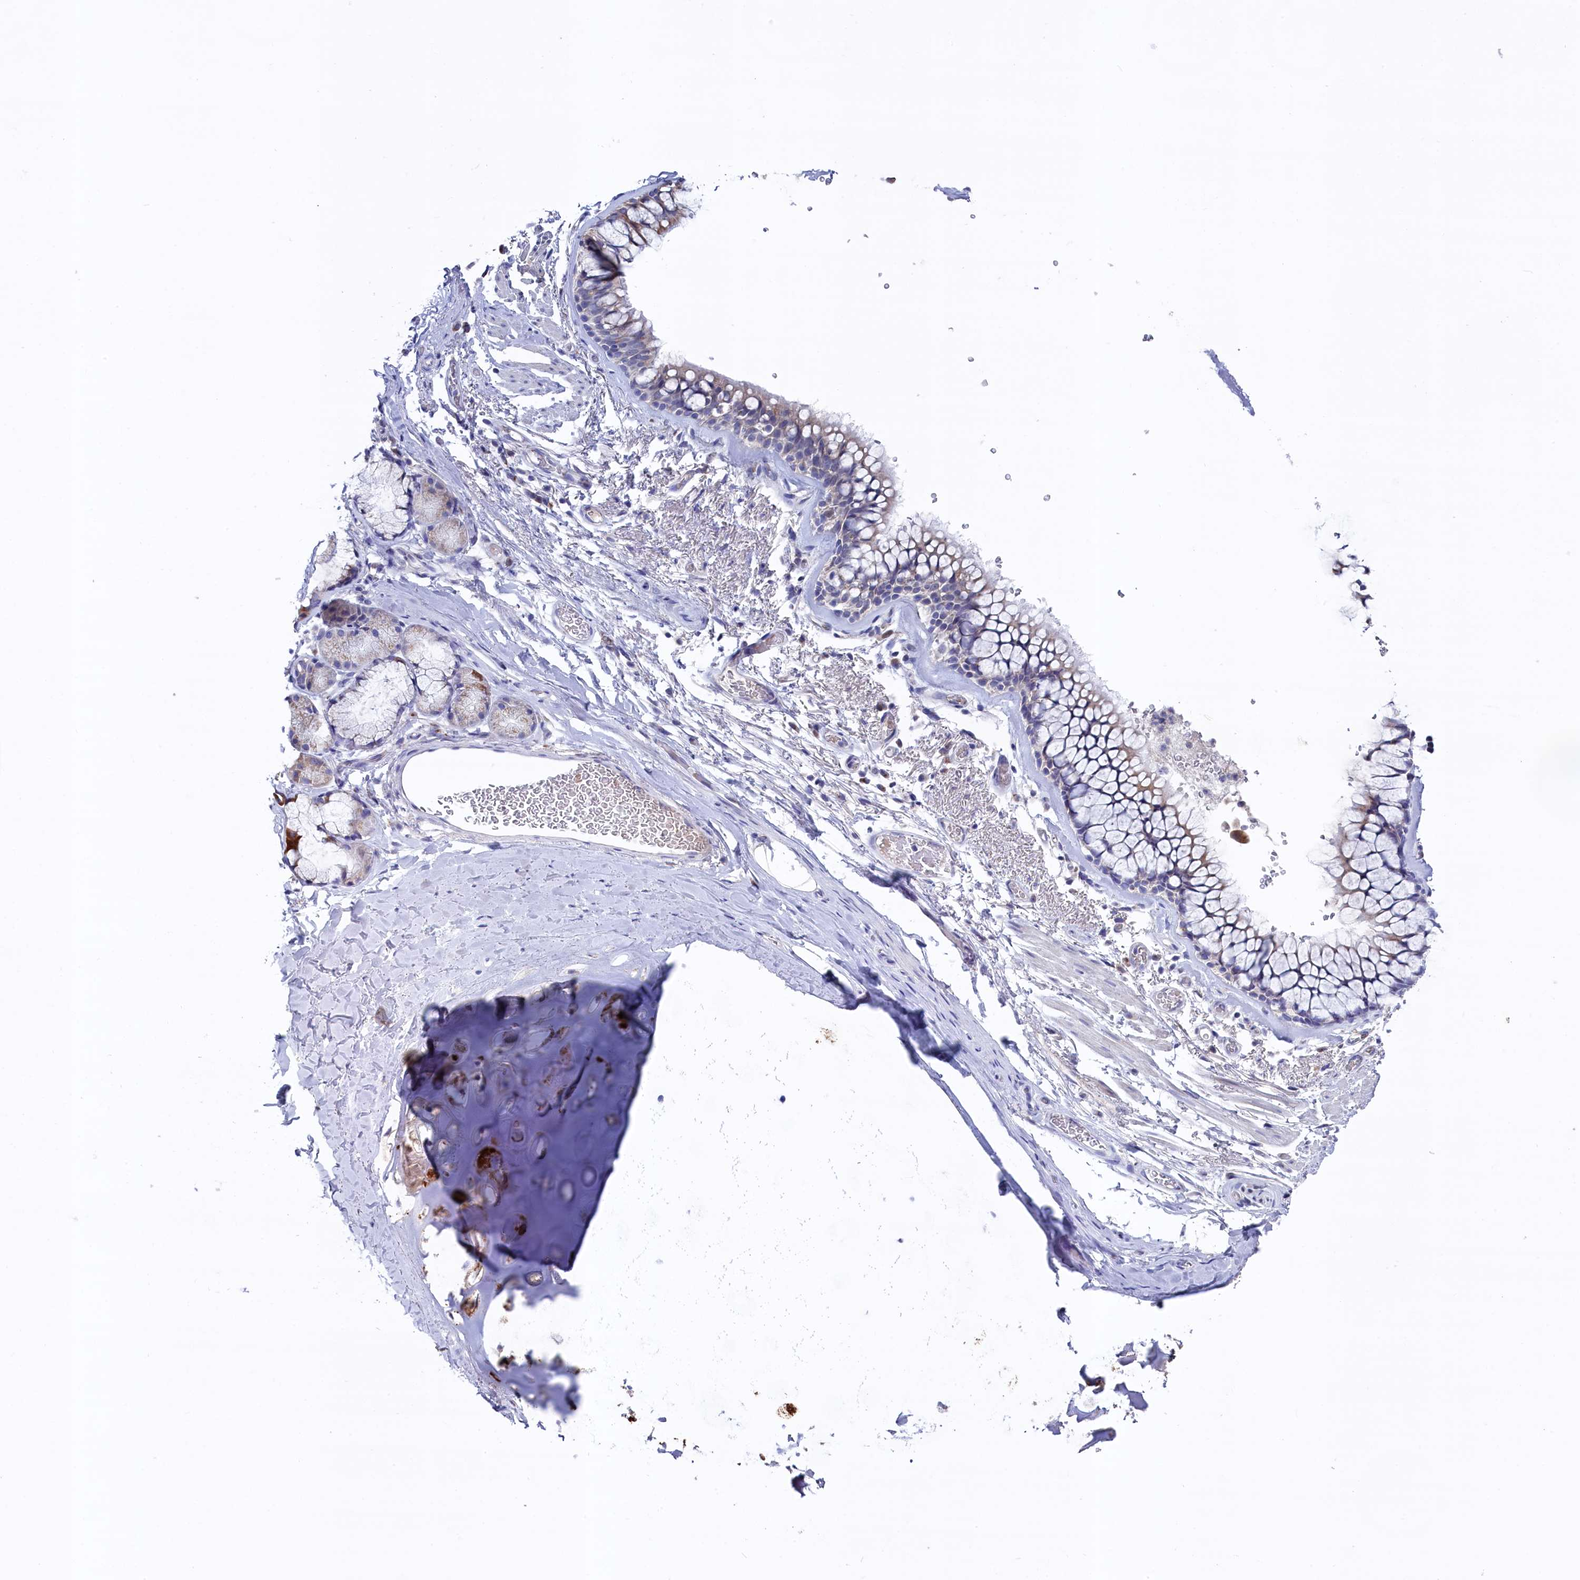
{"staining": {"intensity": "weak", "quantity": "<25%", "location": "cytoplasmic/membranous"}, "tissue": "bronchus", "cell_type": "Respiratory epithelial cells", "image_type": "normal", "snomed": [{"axis": "morphology", "description": "Normal tissue, NOS"}, {"axis": "topography", "description": "Bronchus"}], "caption": "A high-resolution image shows immunohistochemistry staining of normal bronchus, which displays no significant positivity in respiratory epithelial cells. (Brightfield microscopy of DAB immunohistochemistry (IHC) at high magnification).", "gene": "GPR108", "patient": {"sex": "male", "age": 65}}